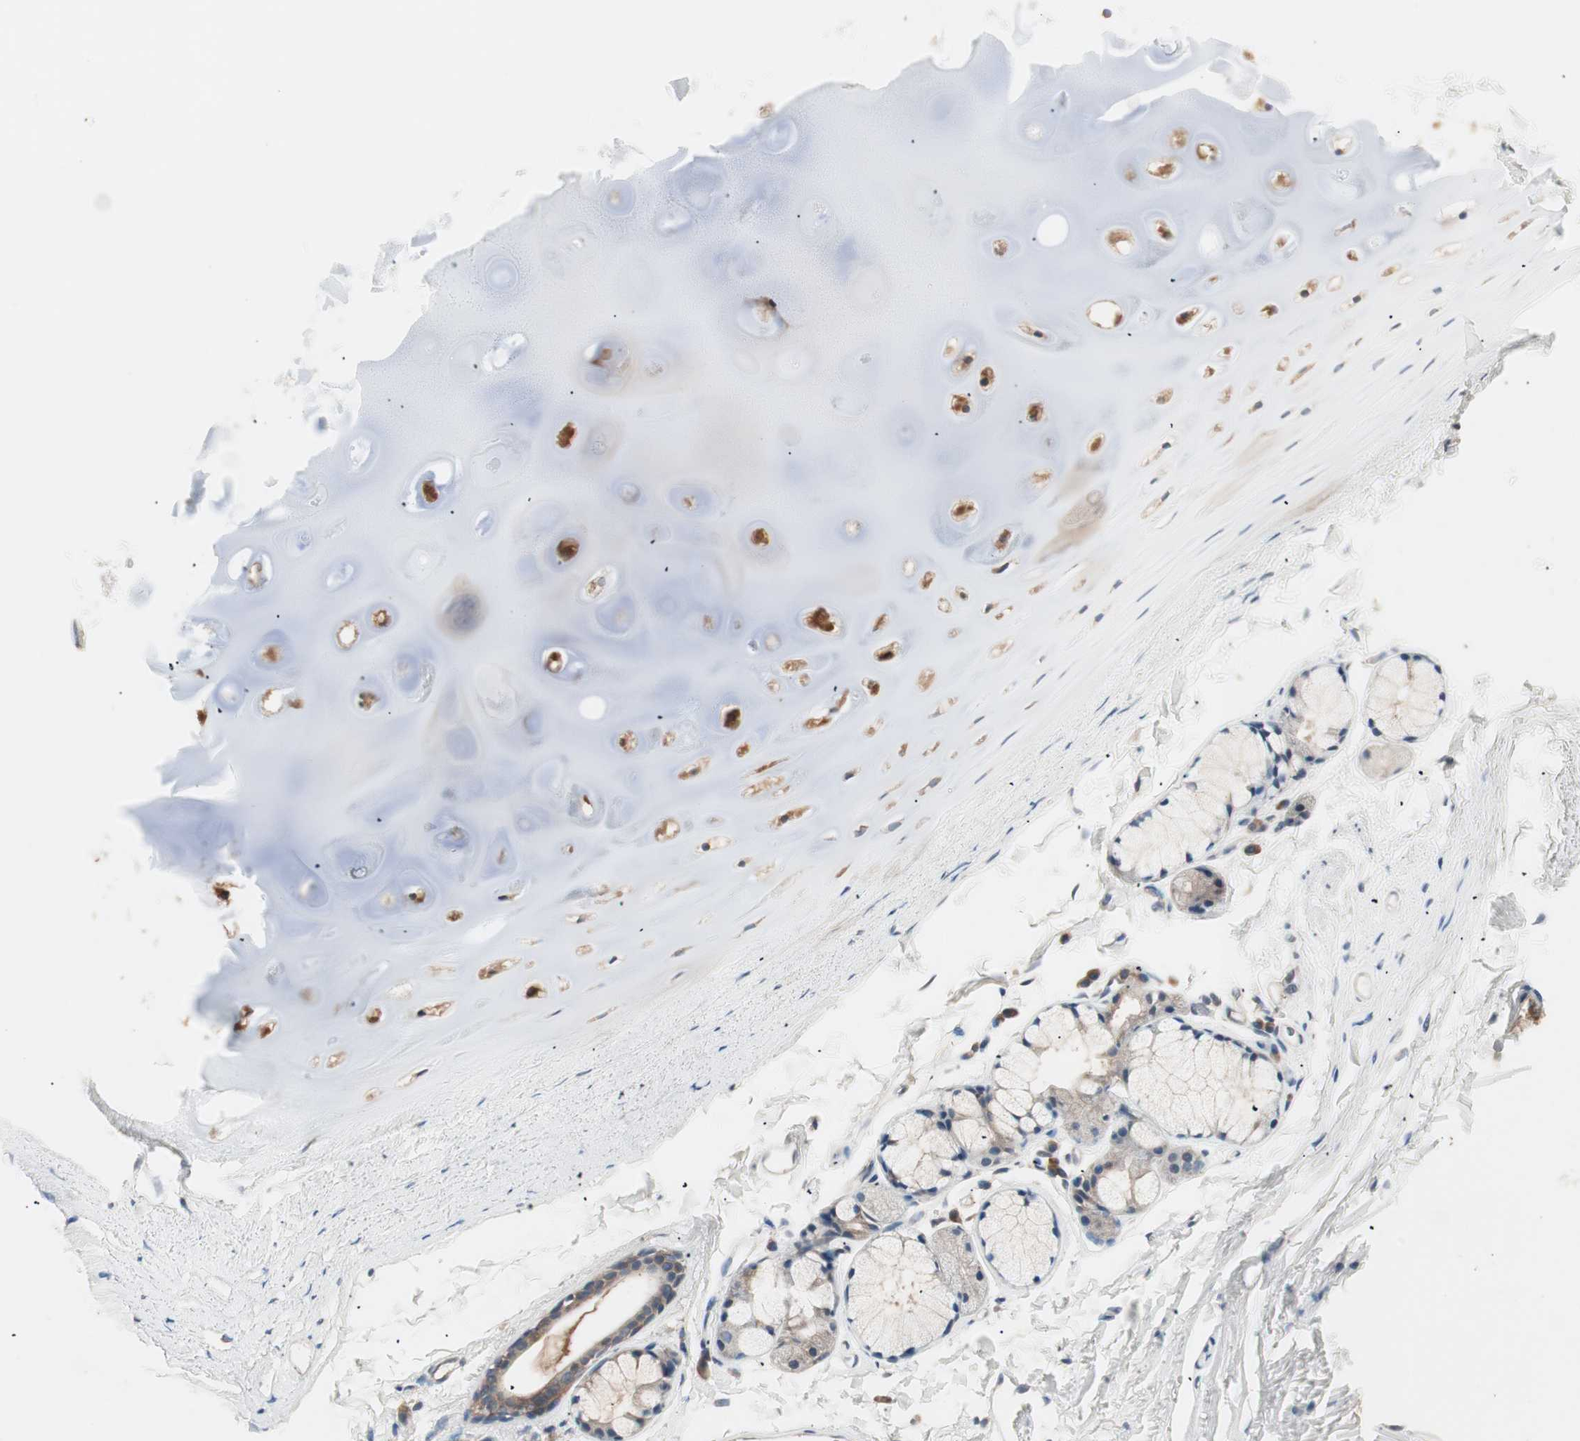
{"staining": {"intensity": "moderate", "quantity": "<25%", "location": "cytoplasmic/membranous"}, "tissue": "adipose tissue", "cell_type": "Adipocytes", "image_type": "normal", "snomed": [{"axis": "morphology", "description": "Normal tissue, NOS"}, {"axis": "topography", "description": "Cartilage tissue"}, {"axis": "topography", "description": "Bronchus"}], "caption": "Adipocytes show low levels of moderate cytoplasmic/membranous expression in about <25% of cells in normal adipose tissue.", "gene": "RAD54B", "patient": {"sex": "female", "age": 73}}